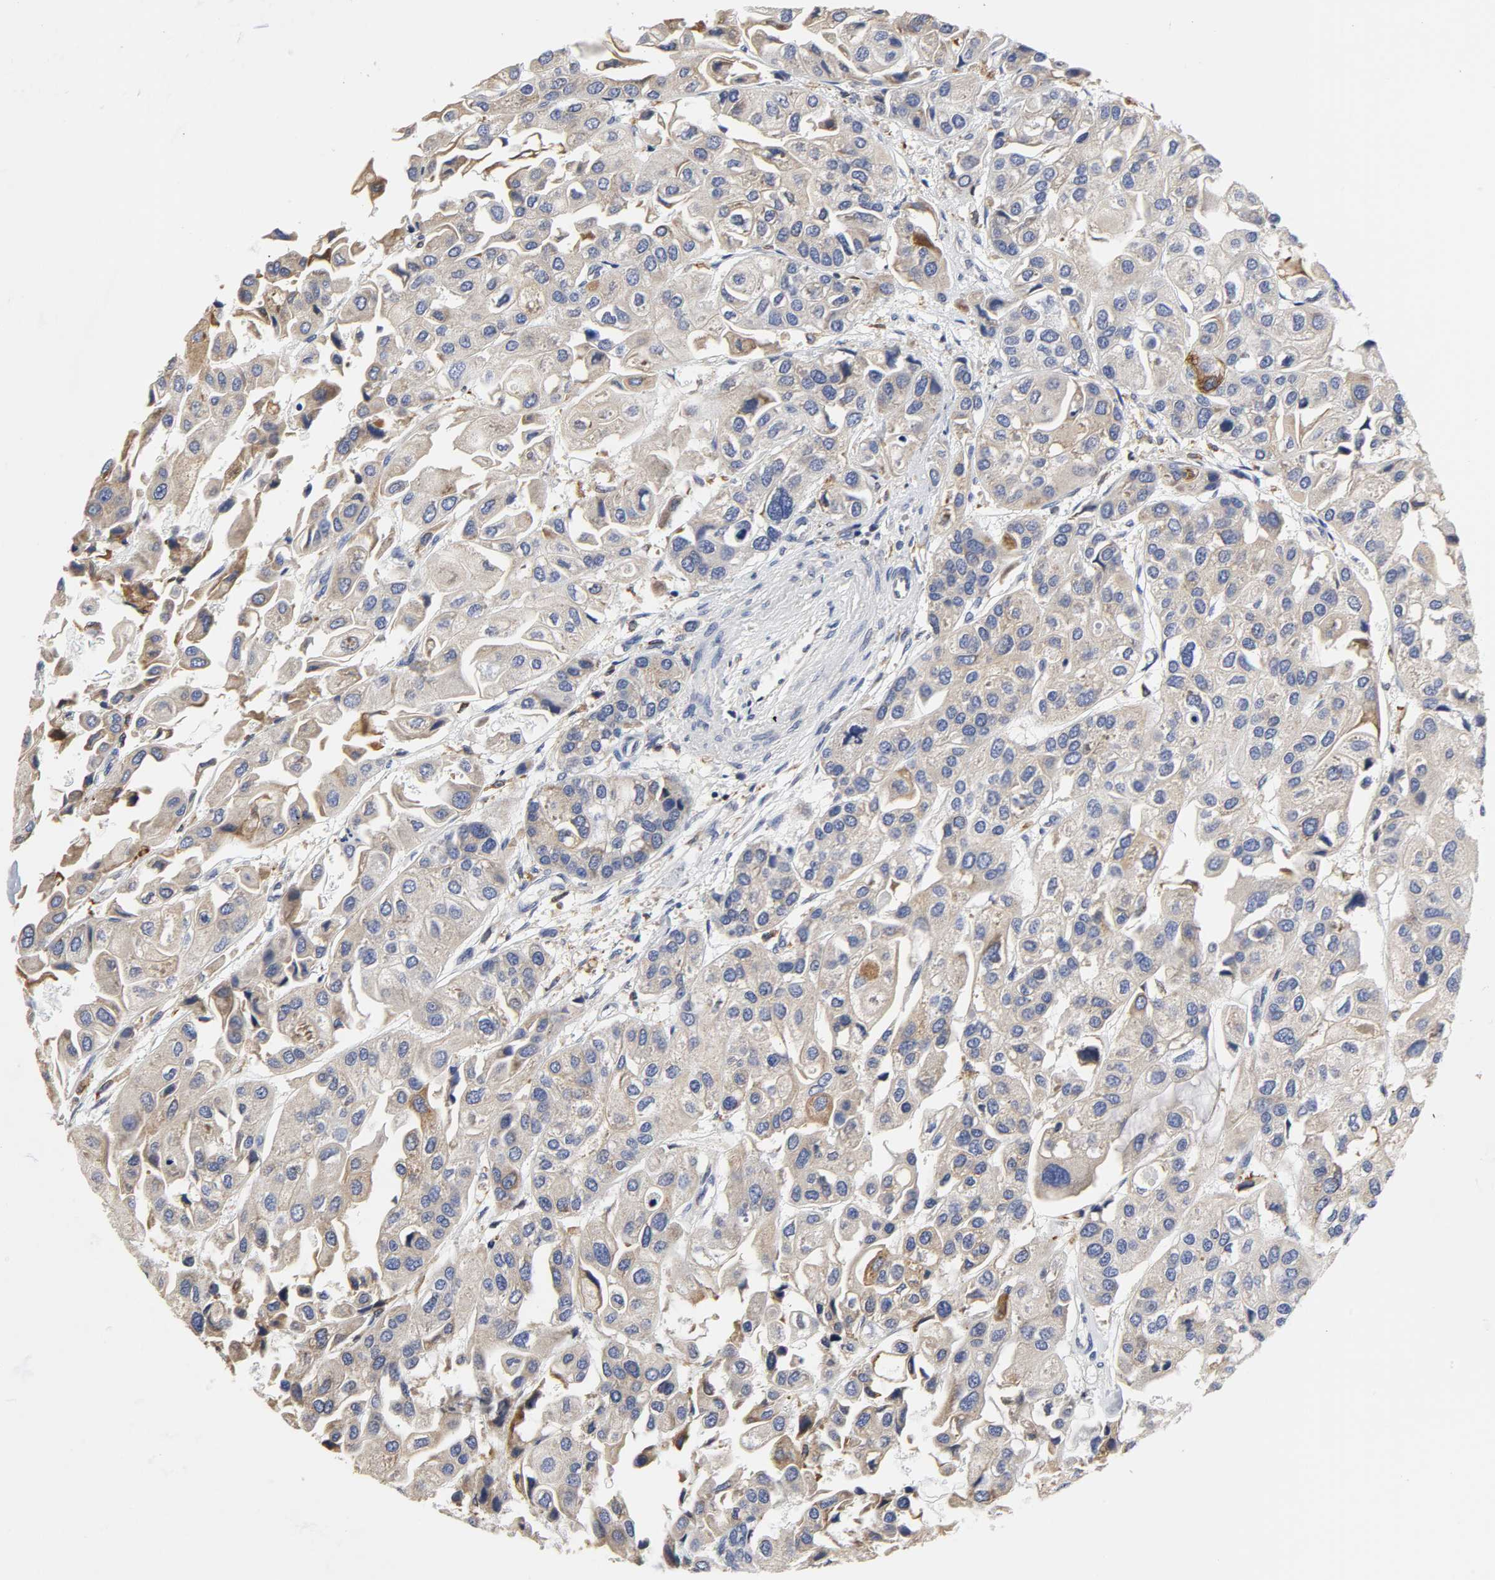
{"staining": {"intensity": "weak", "quantity": ">75%", "location": "cytoplasmic/membranous"}, "tissue": "urothelial cancer", "cell_type": "Tumor cells", "image_type": "cancer", "snomed": [{"axis": "morphology", "description": "Urothelial carcinoma, High grade"}, {"axis": "topography", "description": "Urinary bladder"}], "caption": "Immunohistochemistry histopathology image of neoplastic tissue: human high-grade urothelial carcinoma stained using immunohistochemistry (IHC) exhibits low levels of weak protein expression localized specifically in the cytoplasmic/membranous of tumor cells, appearing as a cytoplasmic/membranous brown color.", "gene": "HCK", "patient": {"sex": "female", "age": 64}}